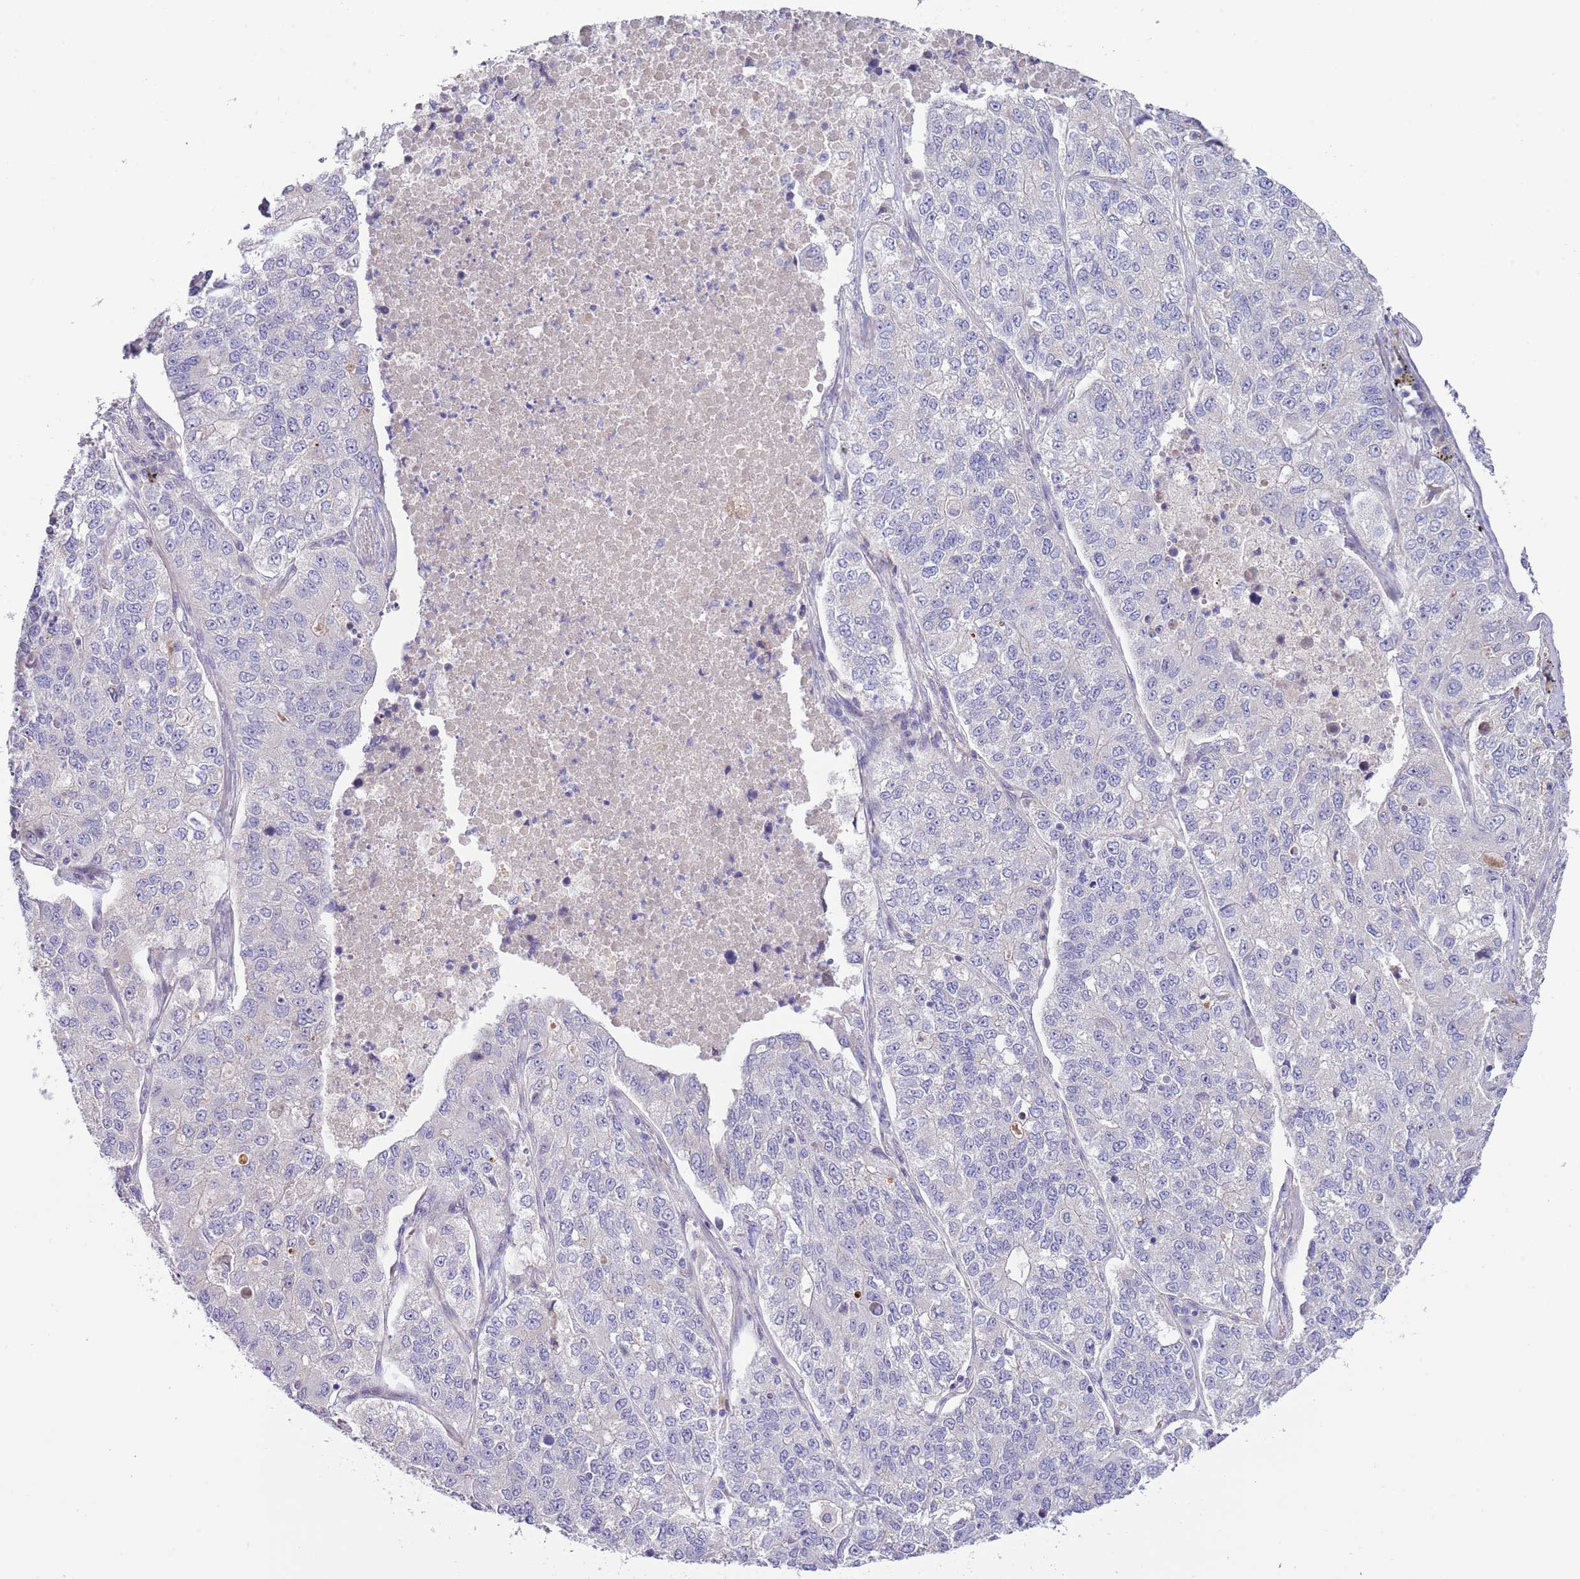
{"staining": {"intensity": "negative", "quantity": "none", "location": "none"}, "tissue": "lung cancer", "cell_type": "Tumor cells", "image_type": "cancer", "snomed": [{"axis": "morphology", "description": "Adenocarcinoma, NOS"}, {"axis": "topography", "description": "Lung"}], "caption": "This is an IHC photomicrograph of human lung adenocarcinoma. There is no expression in tumor cells.", "gene": "AP1S2", "patient": {"sex": "male", "age": 49}}